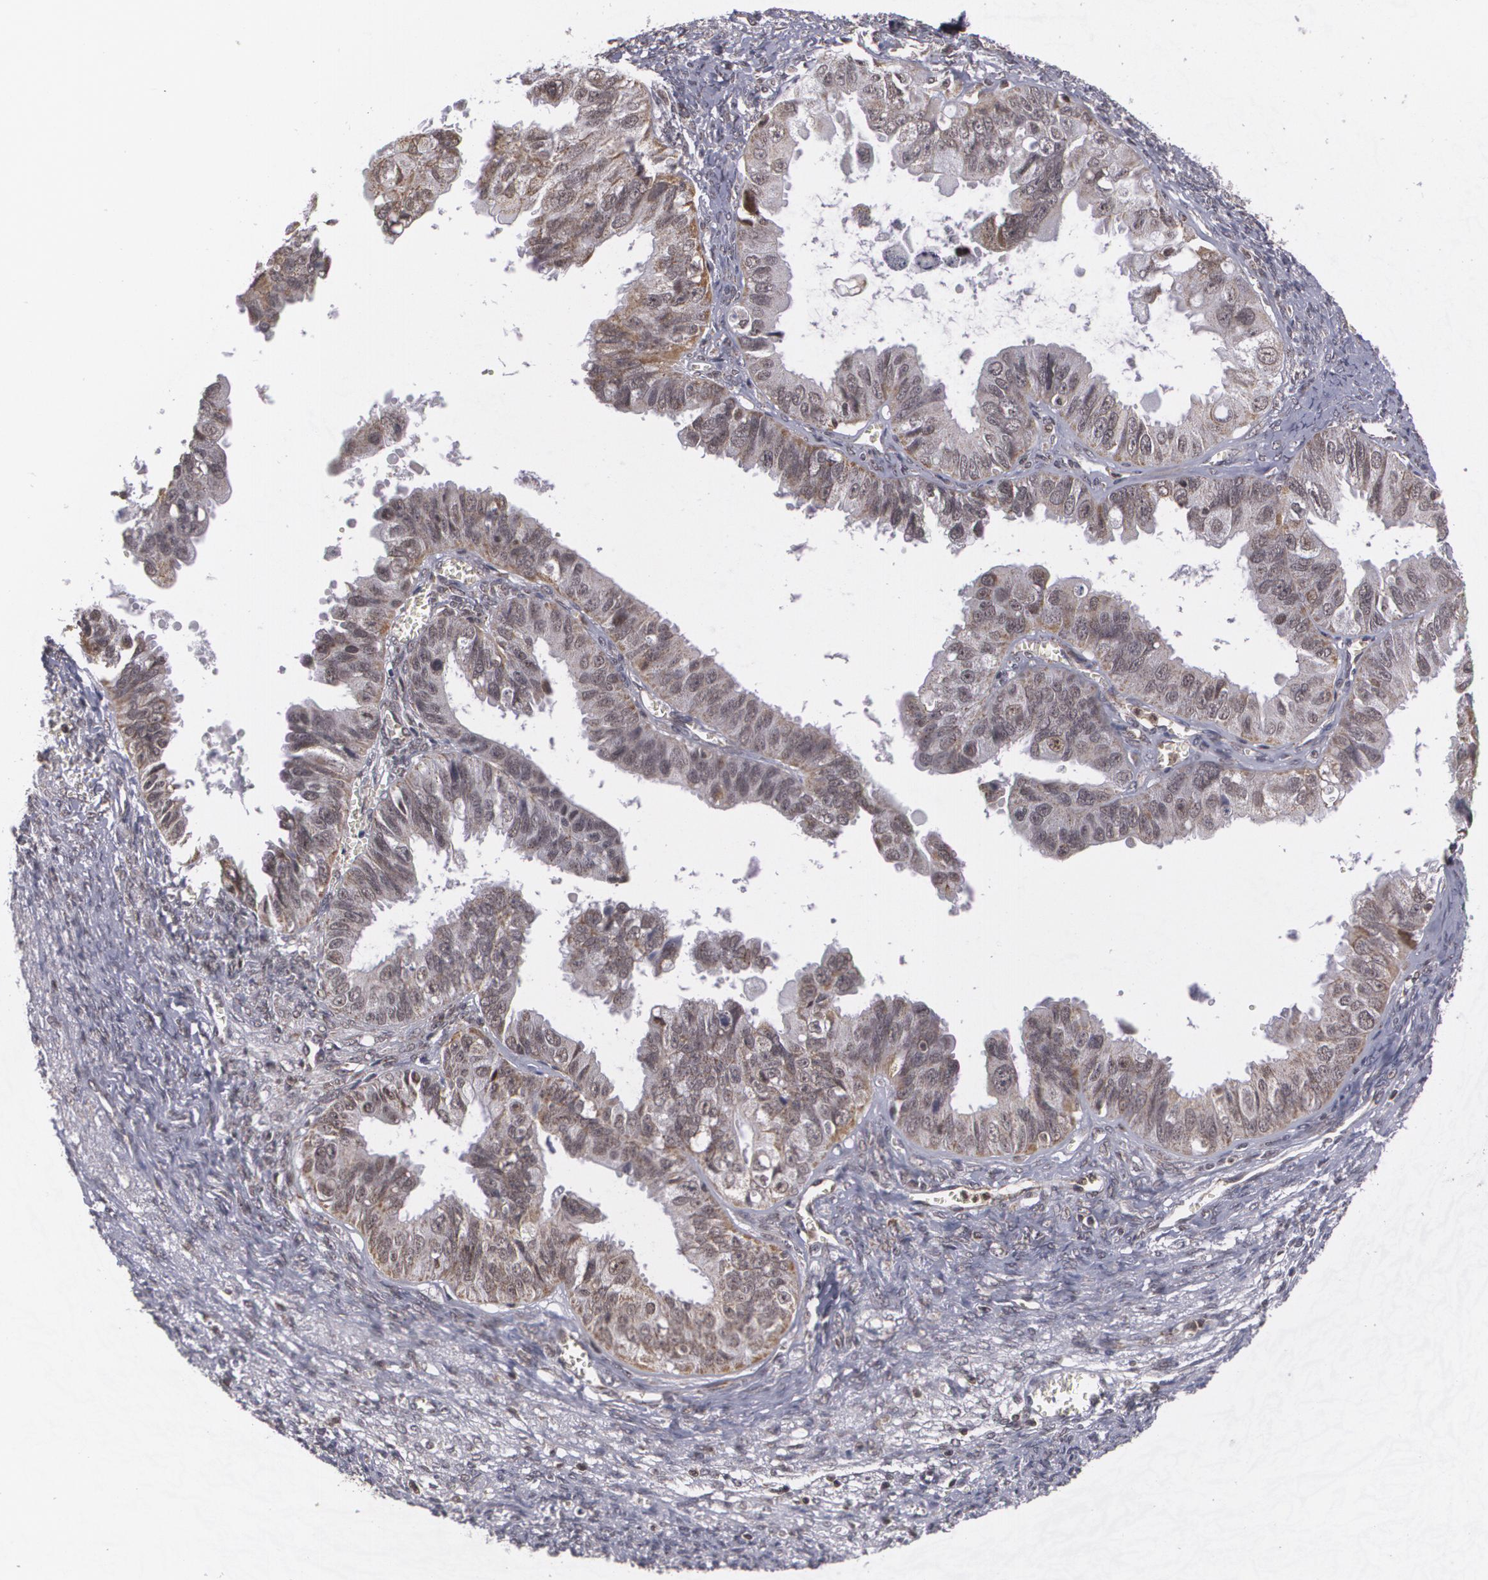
{"staining": {"intensity": "weak", "quantity": ">75%", "location": "nuclear"}, "tissue": "ovarian cancer", "cell_type": "Tumor cells", "image_type": "cancer", "snomed": [{"axis": "morphology", "description": "Carcinoma, endometroid"}, {"axis": "topography", "description": "Ovary"}], "caption": "A brown stain shows weak nuclear expression of a protein in endometroid carcinoma (ovarian) tumor cells.", "gene": "MXD1", "patient": {"sex": "female", "age": 85}}